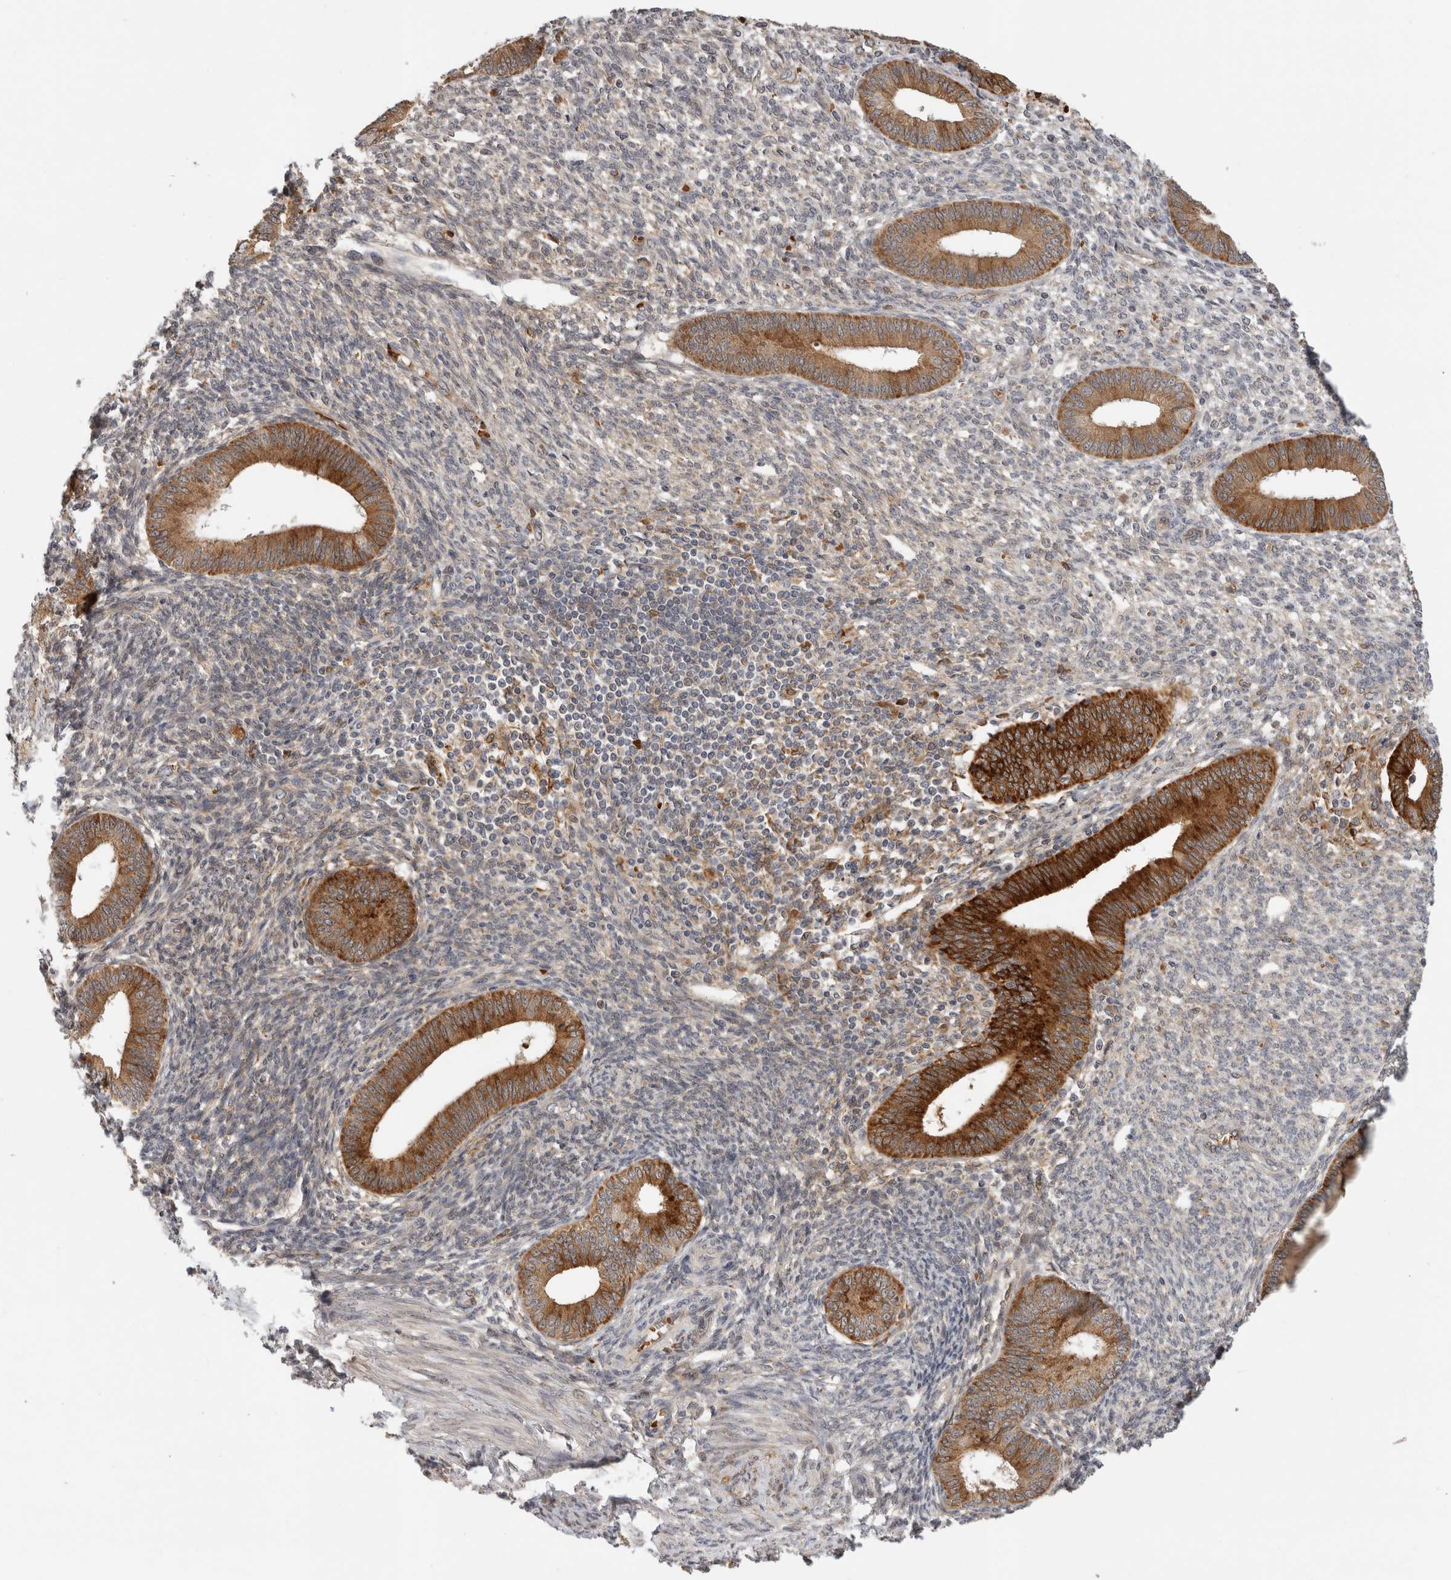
{"staining": {"intensity": "weak", "quantity": "<25%", "location": "cytoplasmic/membranous"}, "tissue": "endometrium", "cell_type": "Cells in endometrial stroma", "image_type": "normal", "snomed": [{"axis": "morphology", "description": "Normal tissue, NOS"}, {"axis": "topography", "description": "Endometrium"}], "caption": "A micrograph of endometrium stained for a protein reveals no brown staining in cells in endometrial stroma.", "gene": "APOL2", "patient": {"sex": "female", "age": 46}}